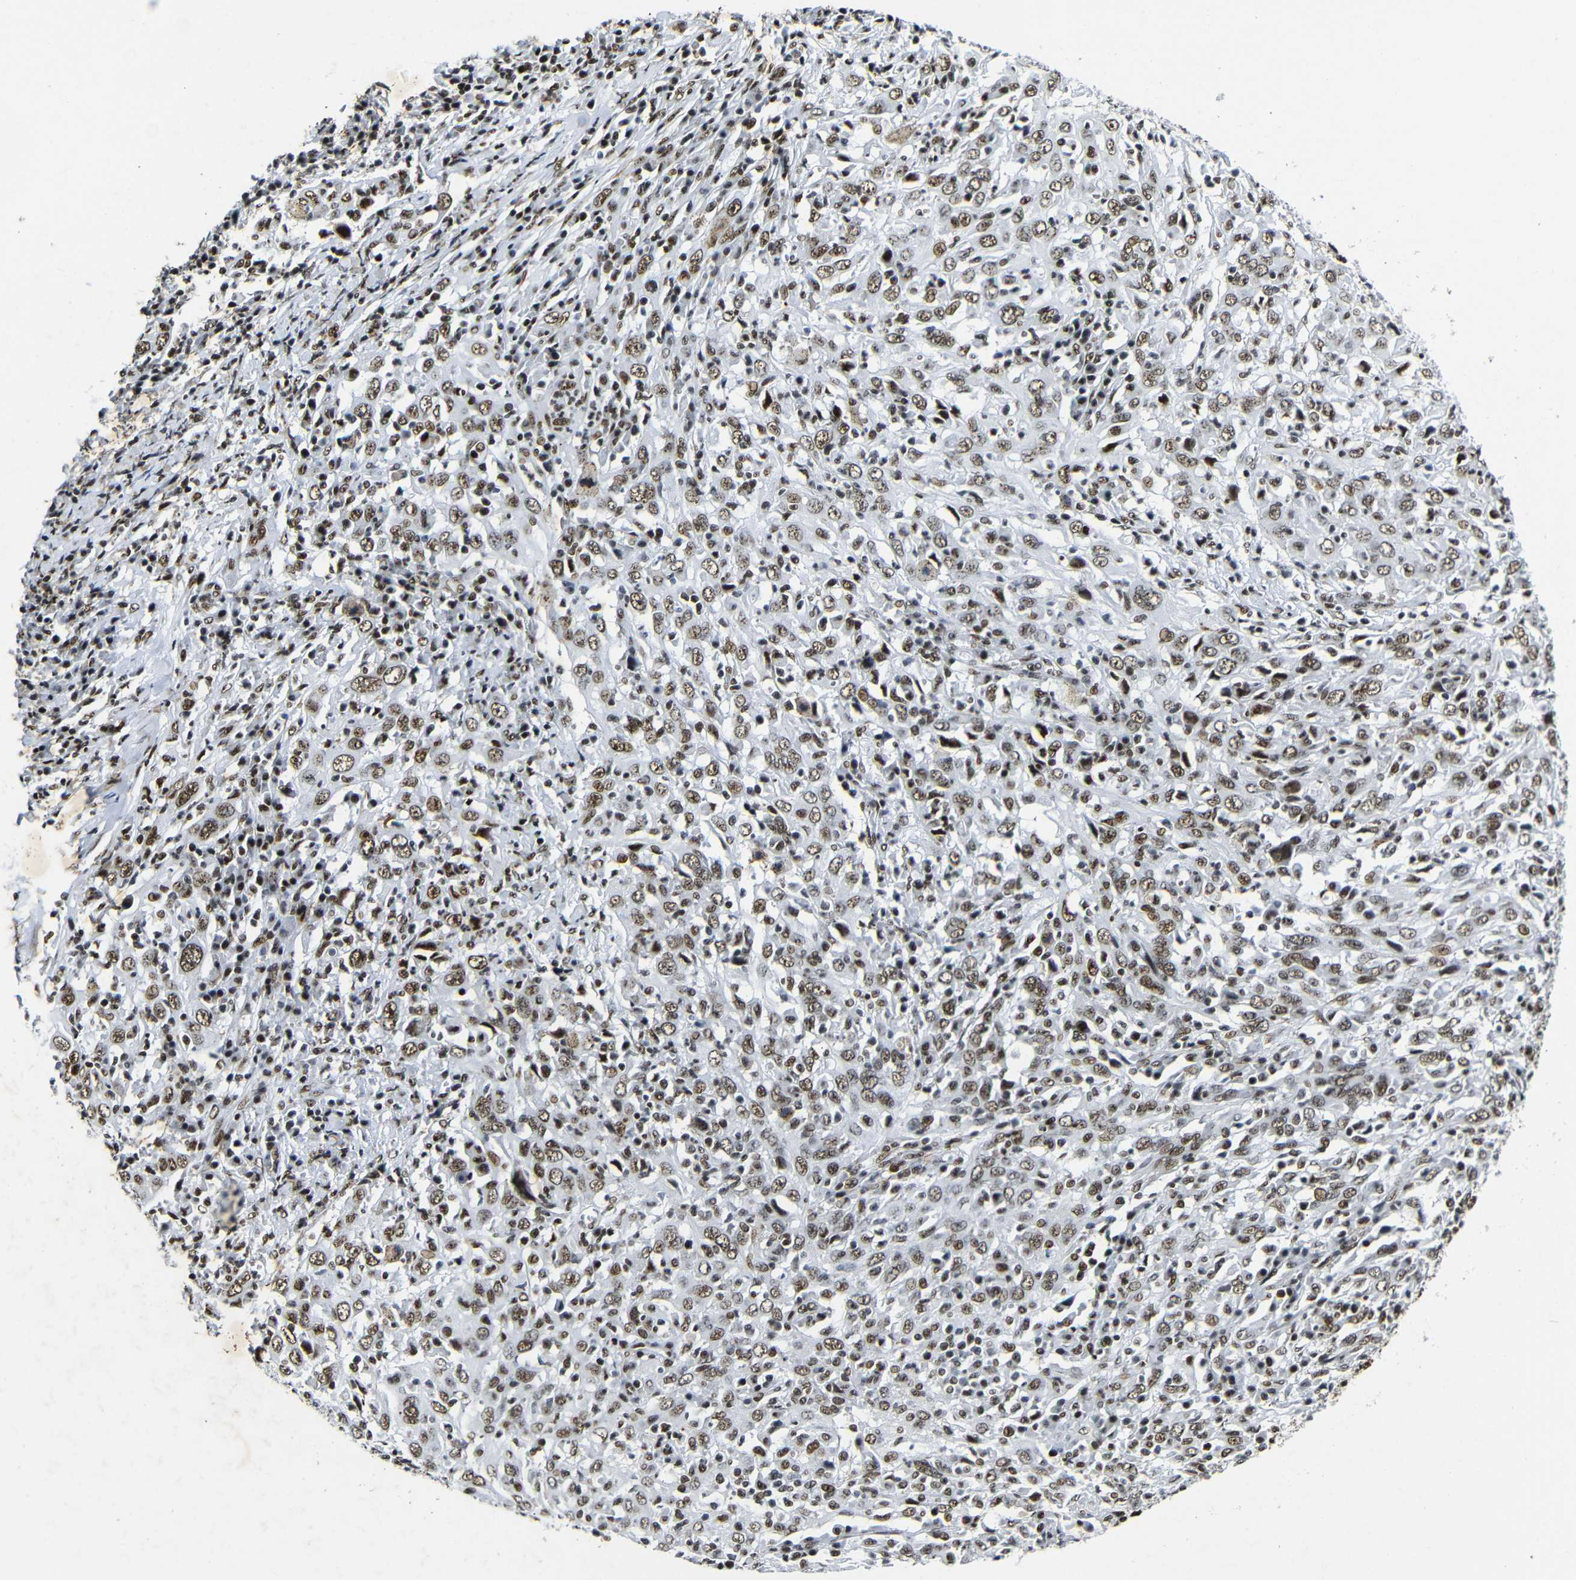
{"staining": {"intensity": "moderate", "quantity": ">75%", "location": "nuclear"}, "tissue": "cervical cancer", "cell_type": "Tumor cells", "image_type": "cancer", "snomed": [{"axis": "morphology", "description": "Squamous cell carcinoma, NOS"}, {"axis": "topography", "description": "Cervix"}], "caption": "Brown immunohistochemical staining in human cervical cancer shows moderate nuclear positivity in approximately >75% of tumor cells.", "gene": "SRSF1", "patient": {"sex": "female", "age": 46}}